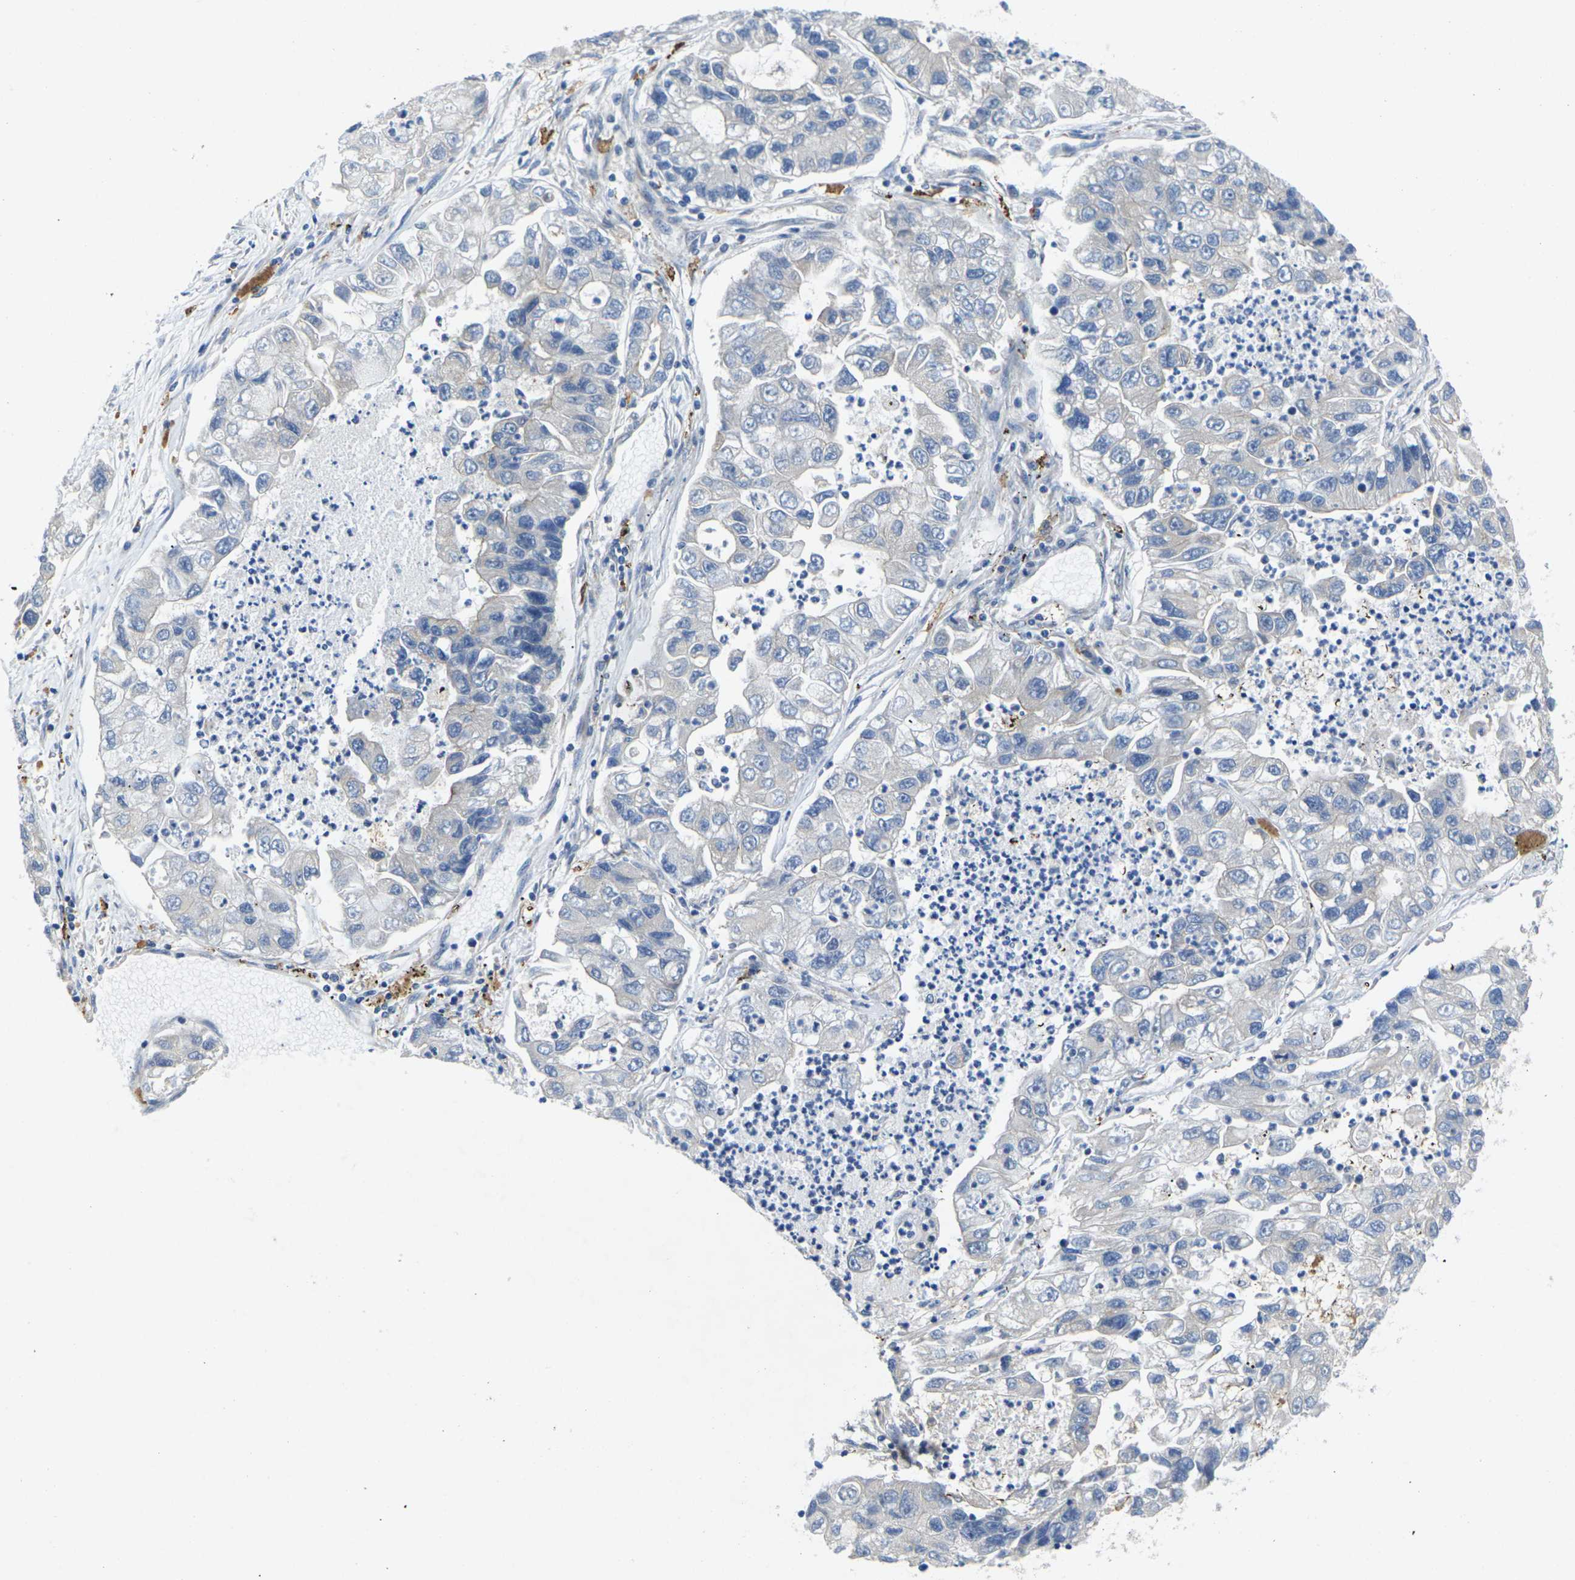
{"staining": {"intensity": "negative", "quantity": "none", "location": "none"}, "tissue": "lung cancer", "cell_type": "Tumor cells", "image_type": "cancer", "snomed": [{"axis": "morphology", "description": "Adenocarcinoma, NOS"}, {"axis": "topography", "description": "Lung"}], "caption": "There is no significant positivity in tumor cells of adenocarcinoma (lung).", "gene": "SCNN1A", "patient": {"sex": "female", "age": 51}}